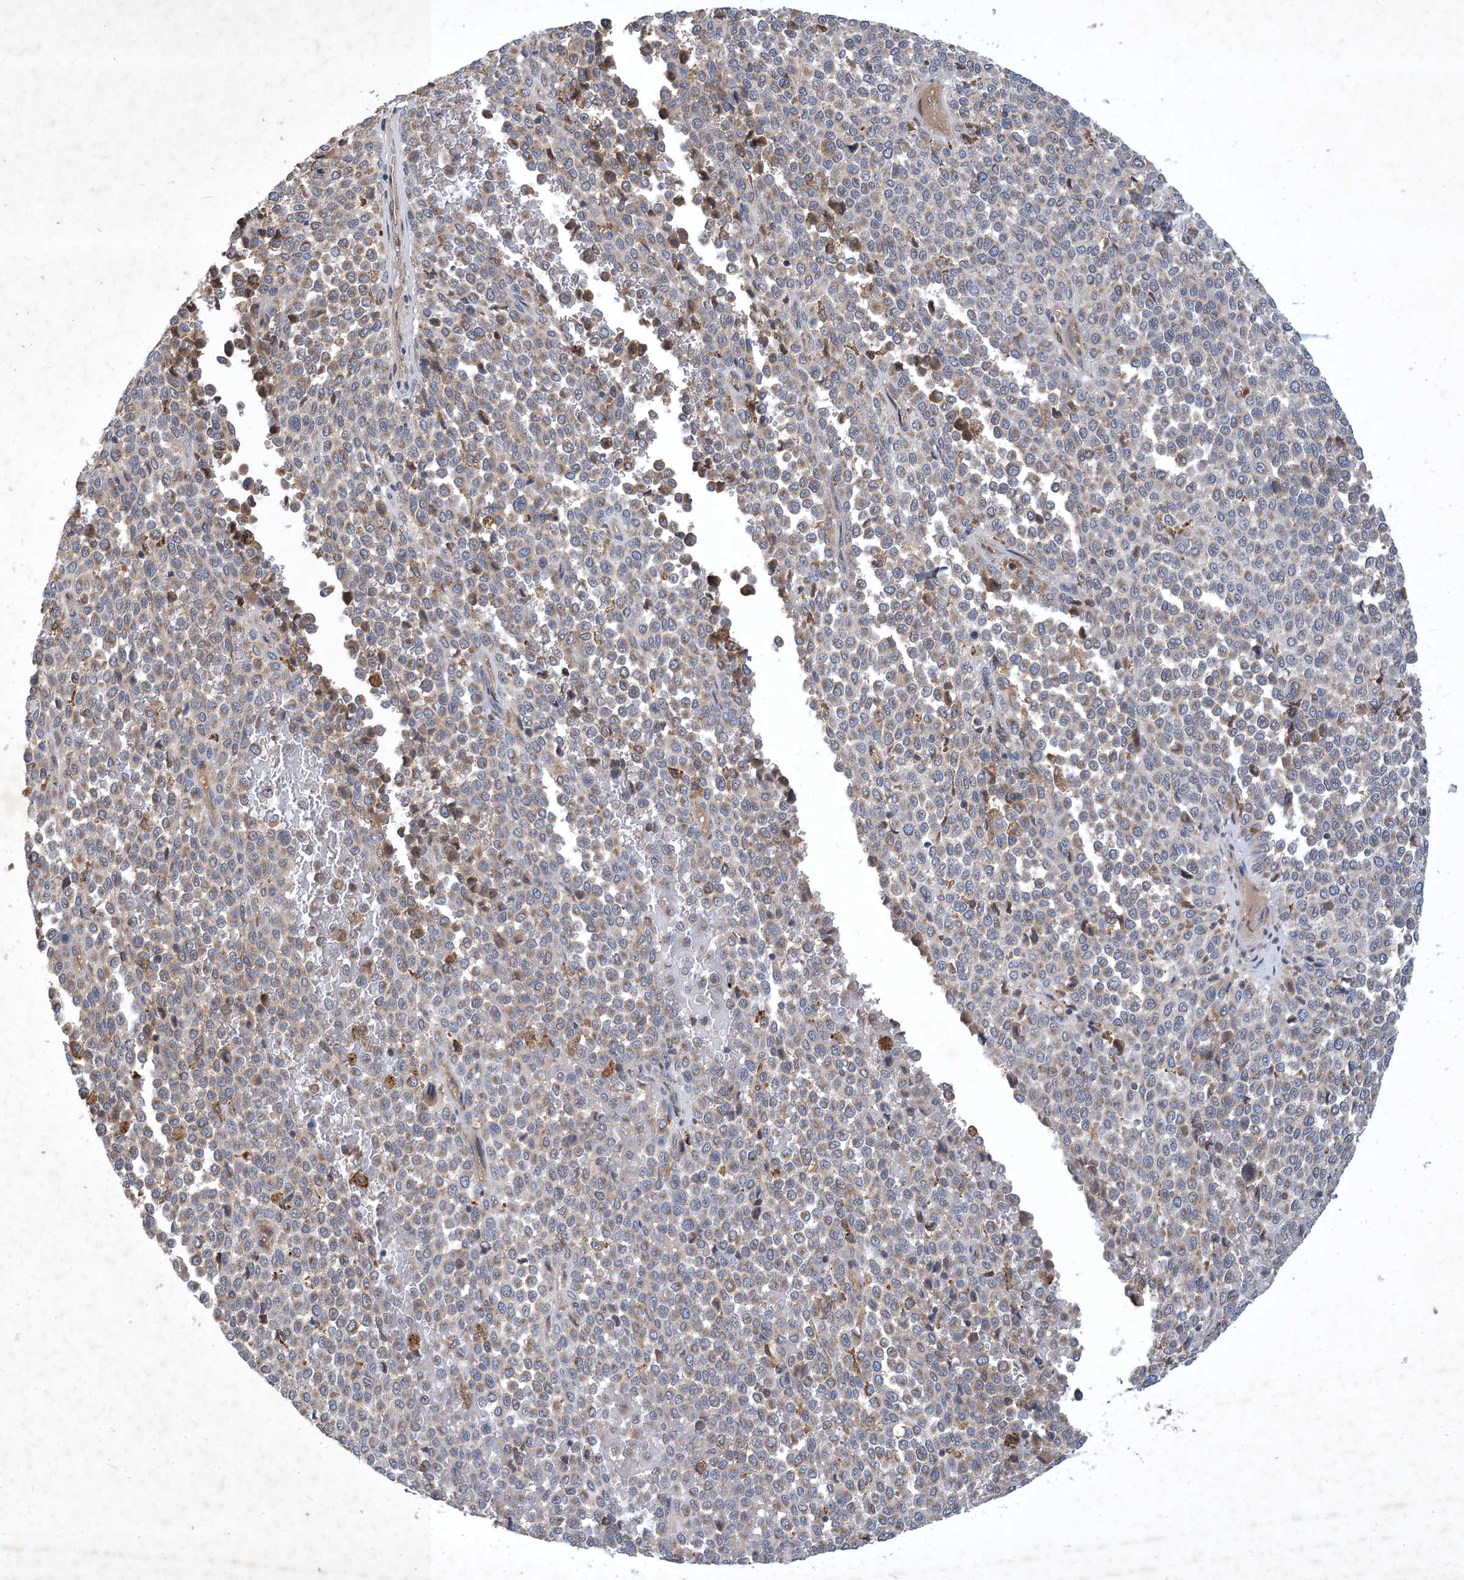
{"staining": {"intensity": "moderate", "quantity": "<25%", "location": "cytoplasmic/membranous"}, "tissue": "melanoma", "cell_type": "Tumor cells", "image_type": "cancer", "snomed": [{"axis": "morphology", "description": "Malignant melanoma, Metastatic site"}, {"axis": "topography", "description": "Pancreas"}], "caption": "Human melanoma stained for a protein (brown) reveals moderate cytoplasmic/membranous positive expression in about <25% of tumor cells.", "gene": "STK19", "patient": {"sex": "female", "age": 30}}